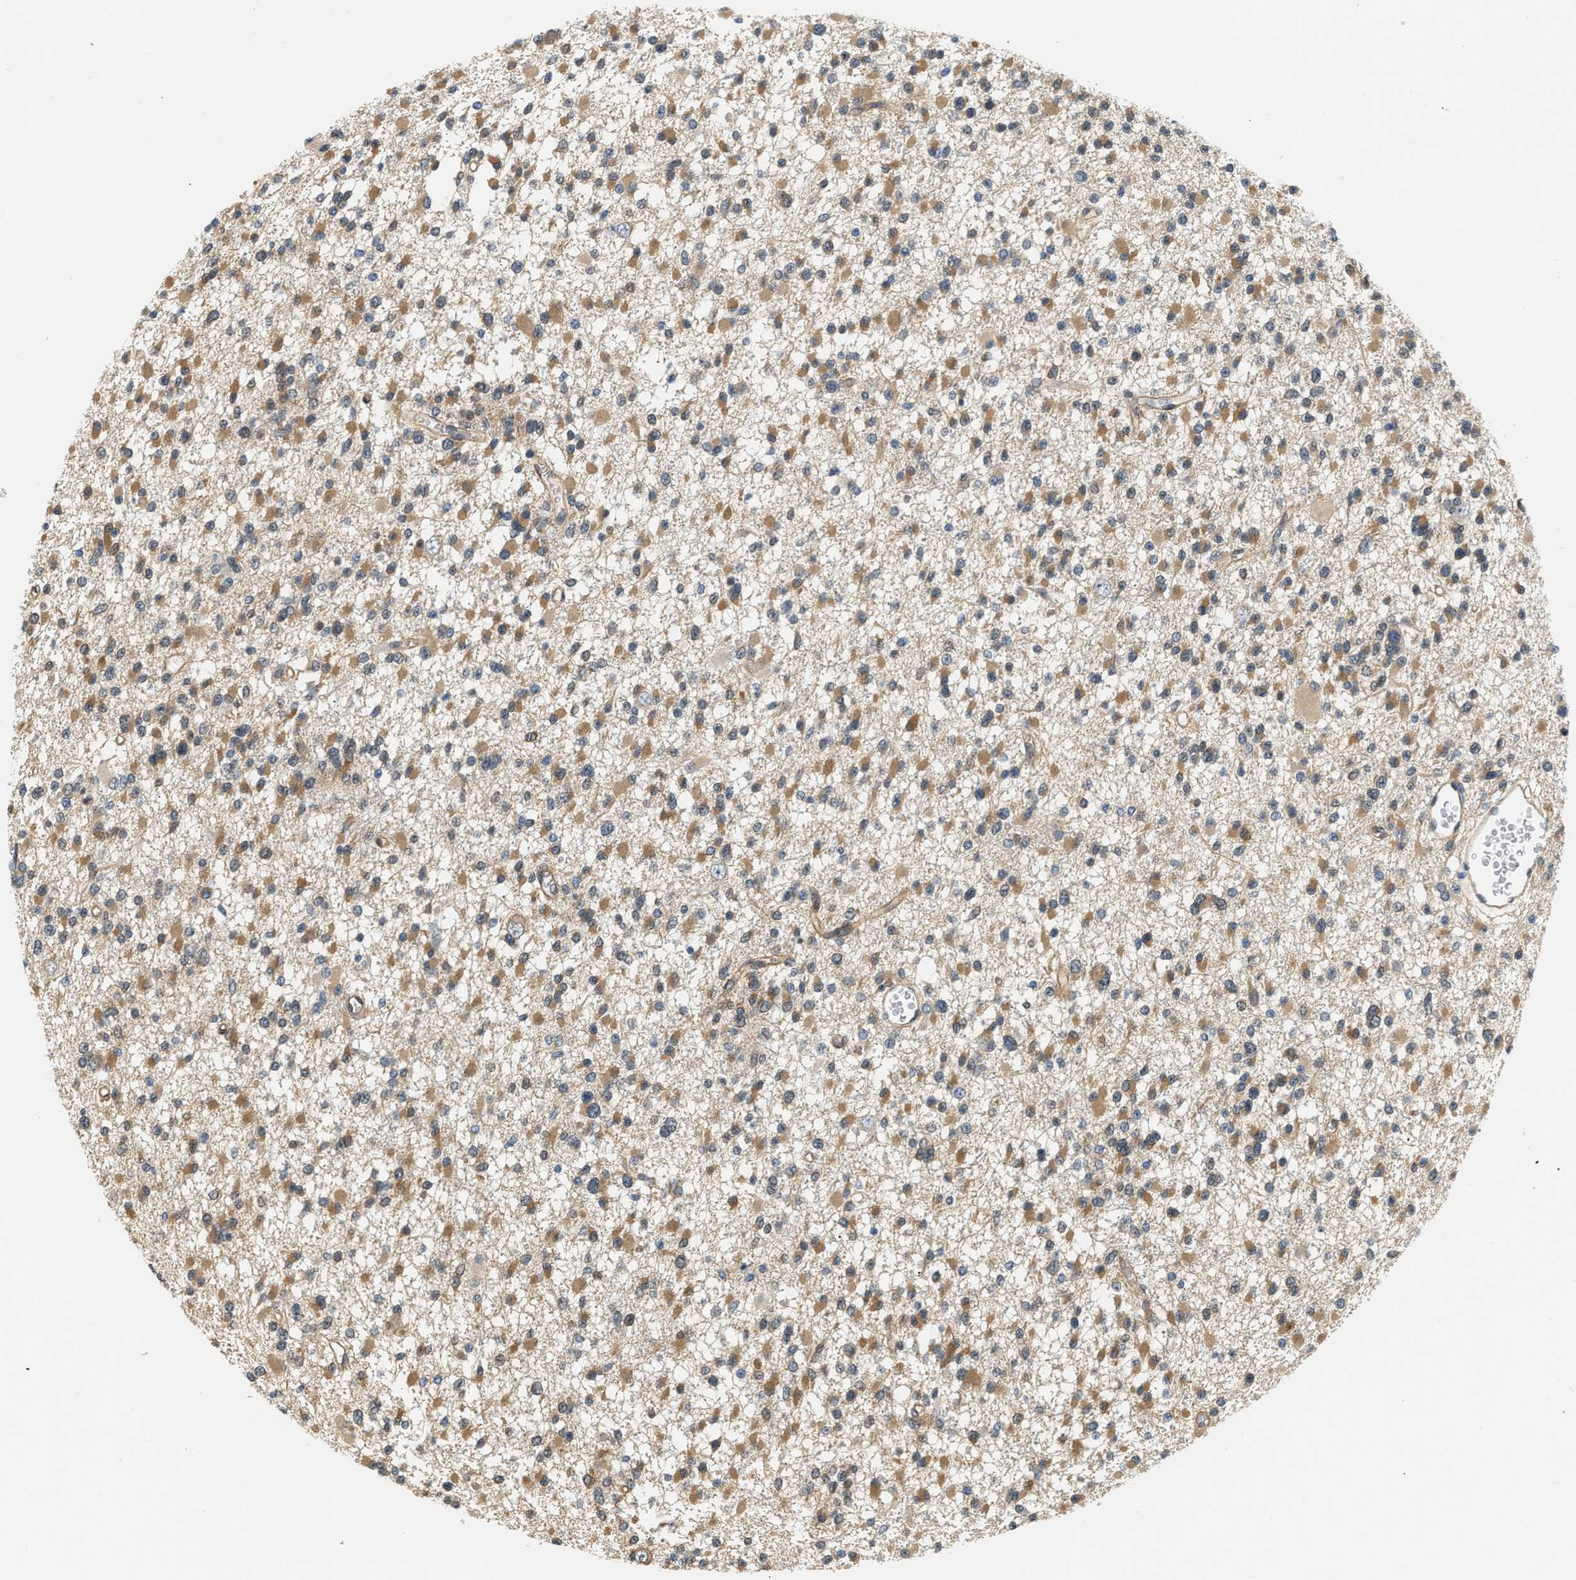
{"staining": {"intensity": "moderate", "quantity": ">75%", "location": "cytoplasmic/membranous"}, "tissue": "glioma", "cell_type": "Tumor cells", "image_type": "cancer", "snomed": [{"axis": "morphology", "description": "Glioma, malignant, Low grade"}, {"axis": "topography", "description": "Brain"}], "caption": "IHC of glioma demonstrates medium levels of moderate cytoplasmic/membranous expression in approximately >75% of tumor cells.", "gene": "EIF4EBP2", "patient": {"sex": "female", "age": 22}}